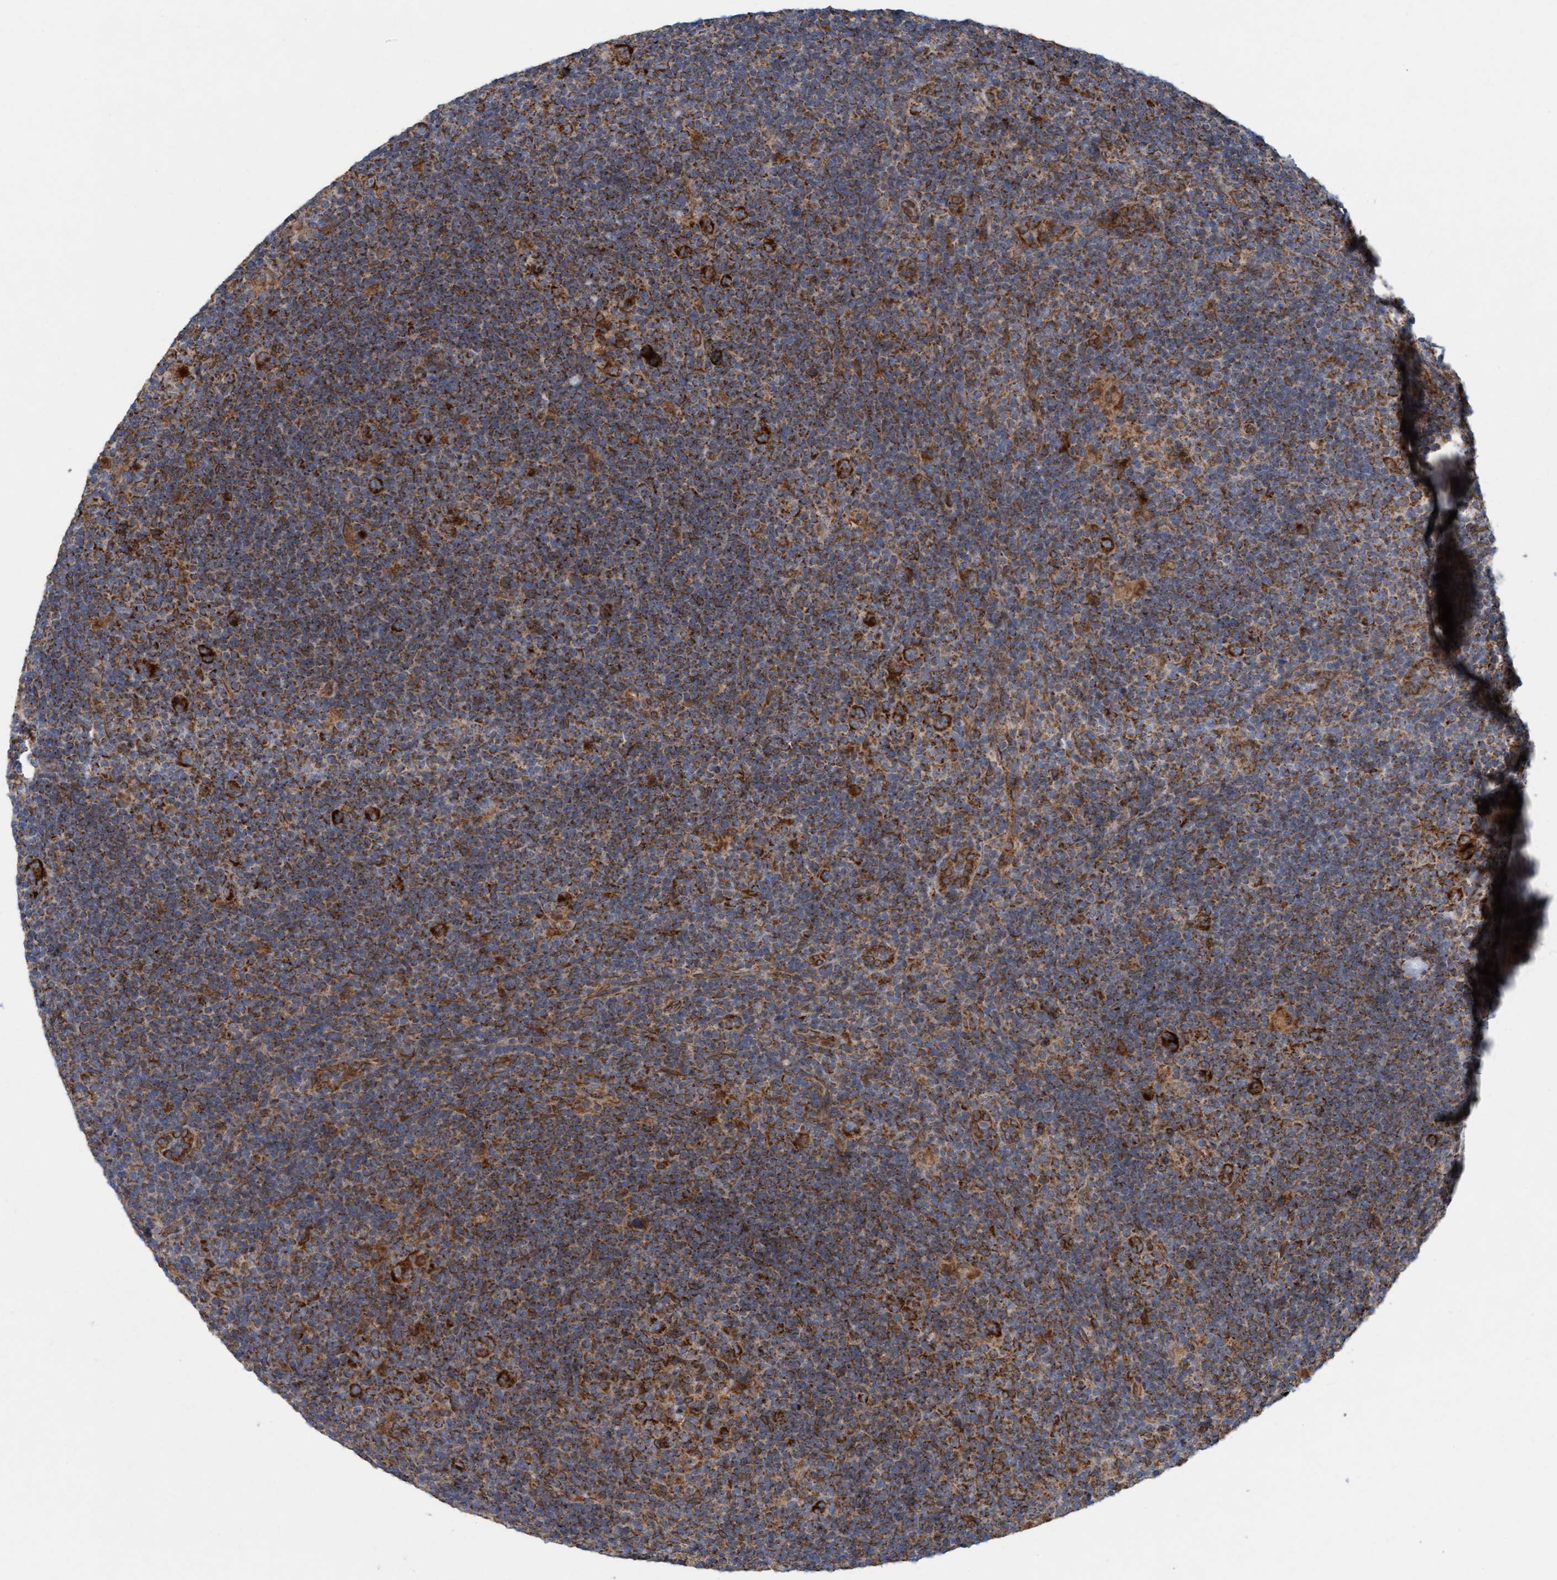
{"staining": {"intensity": "strong", "quantity": ">75%", "location": "cytoplasmic/membranous"}, "tissue": "lymphoma", "cell_type": "Tumor cells", "image_type": "cancer", "snomed": [{"axis": "morphology", "description": "Hodgkin's disease, NOS"}, {"axis": "topography", "description": "Lymph node"}], "caption": "Lymphoma stained with immunohistochemistry exhibits strong cytoplasmic/membranous positivity in approximately >75% of tumor cells. (Brightfield microscopy of DAB IHC at high magnification).", "gene": "MRPS23", "patient": {"sex": "female", "age": 57}}